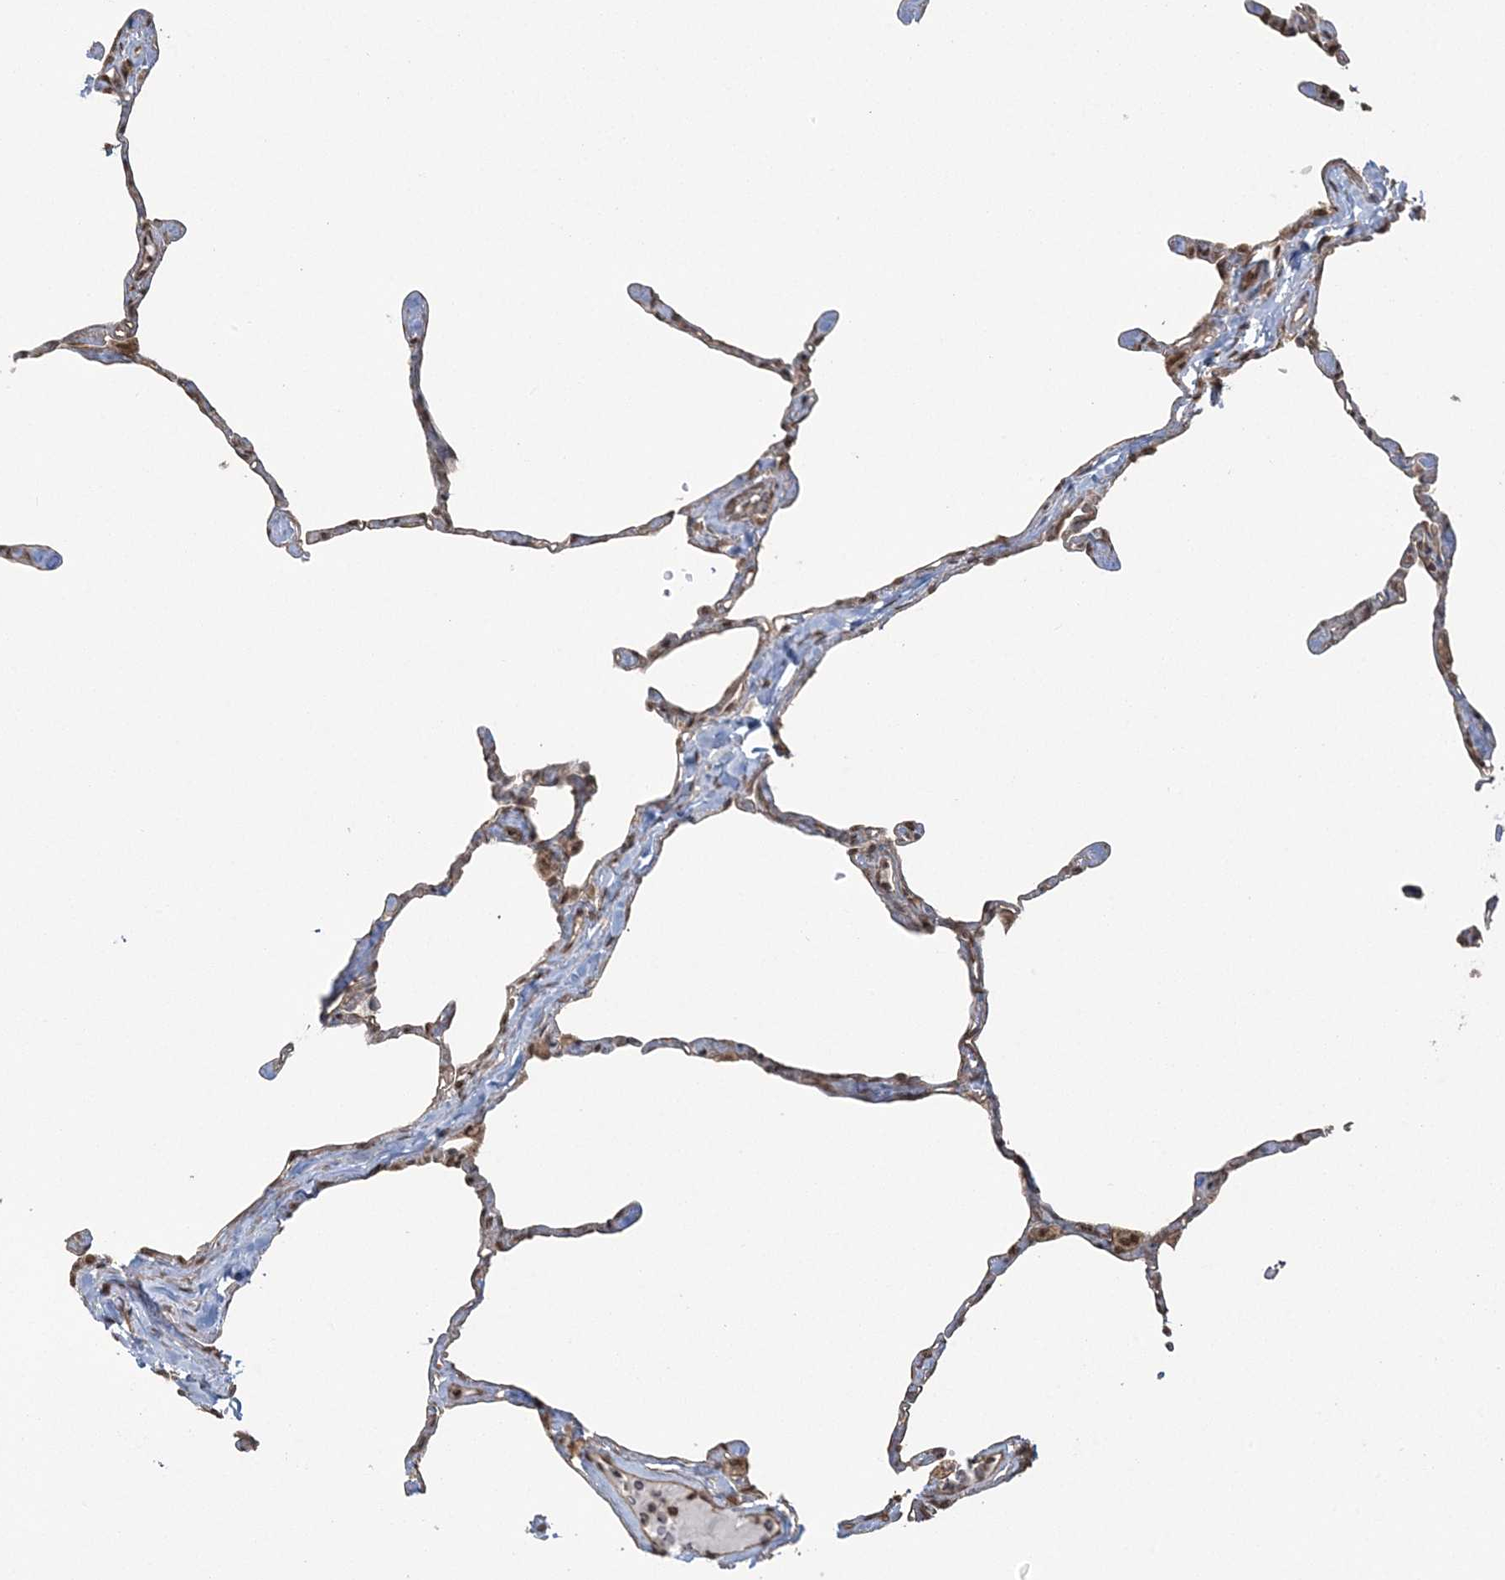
{"staining": {"intensity": "weak", "quantity": "25%-75%", "location": "nuclear"}, "tissue": "lung", "cell_type": "Alveolar cells", "image_type": "normal", "snomed": [{"axis": "morphology", "description": "Normal tissue, NOS"}, {"axis": "topography", "description": "Lung"}], "caption": "About 25%-75% of alveolar cells in benign human lung show weak nuclear protein expression as visualized by brown immunohistochemical staining.", "gene": "ZNF839", "patient": {"sex": "male", "age": 65}}